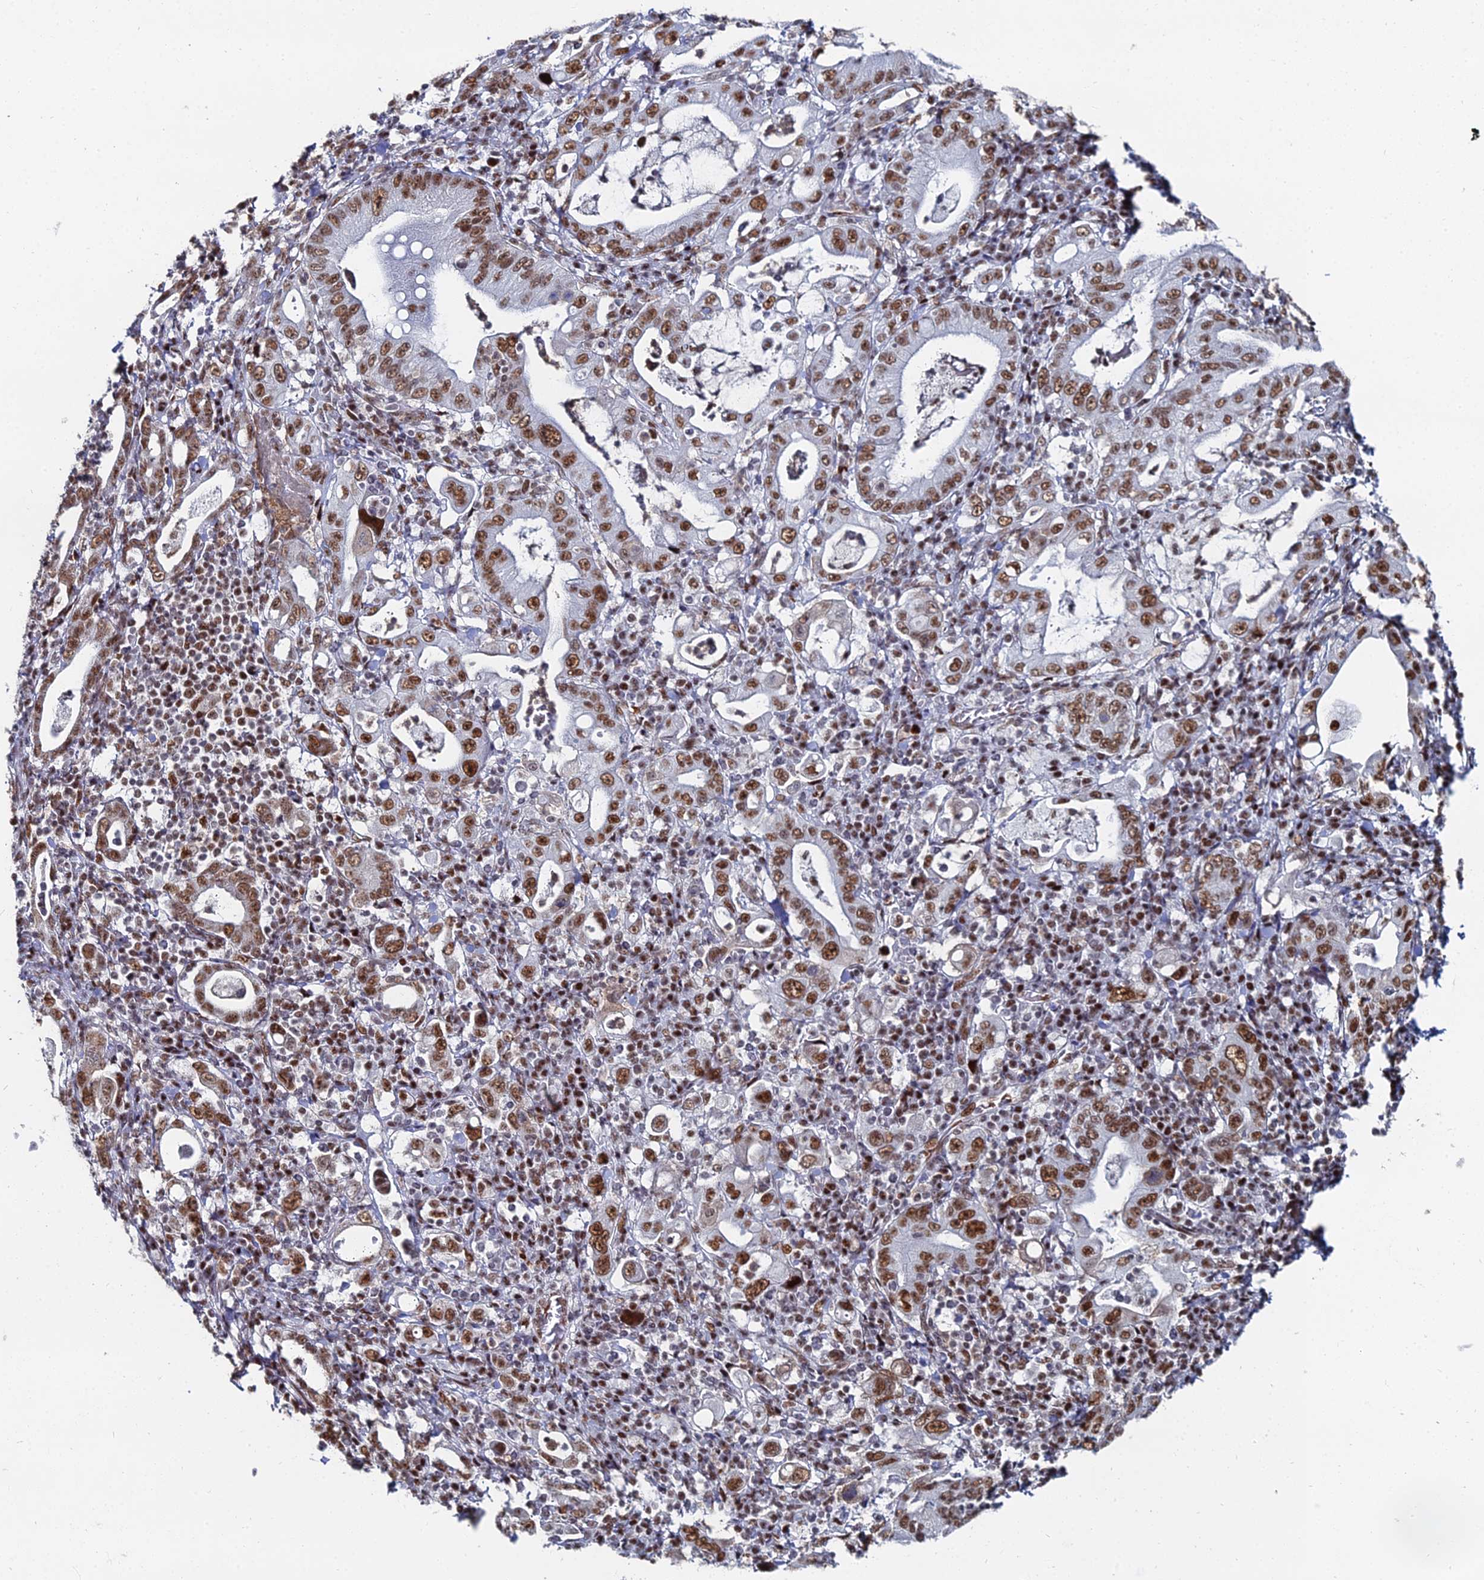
{"staining": {"intensity": "moderate", "quantity": ">75%", "location": "nuclear"}, "tissue": "stomach cancer", "cell_type": "Tumor cells", "image_type": "cancer", "snomed": [{"axis": "morphology", "description": "Normal tissue, NOS"}, {"axis": "morphology", "description": "Adenocarcinoma, NOS"}, {"axis": "topography", "description": "Esophagus"}, {"axis": "topography", "description": "Stomach, upper"}, {"axis": "topography", "description": "Peripheral nerve tissue"}], "caption": "Stomach adenocarcinoma tissue displays moderate nuclear positivity in approximately >75% of tumor cells, visualized by immunohistochemistry.", "gene": "GSC2", "patient": {"sex": "male", "age": 62}}